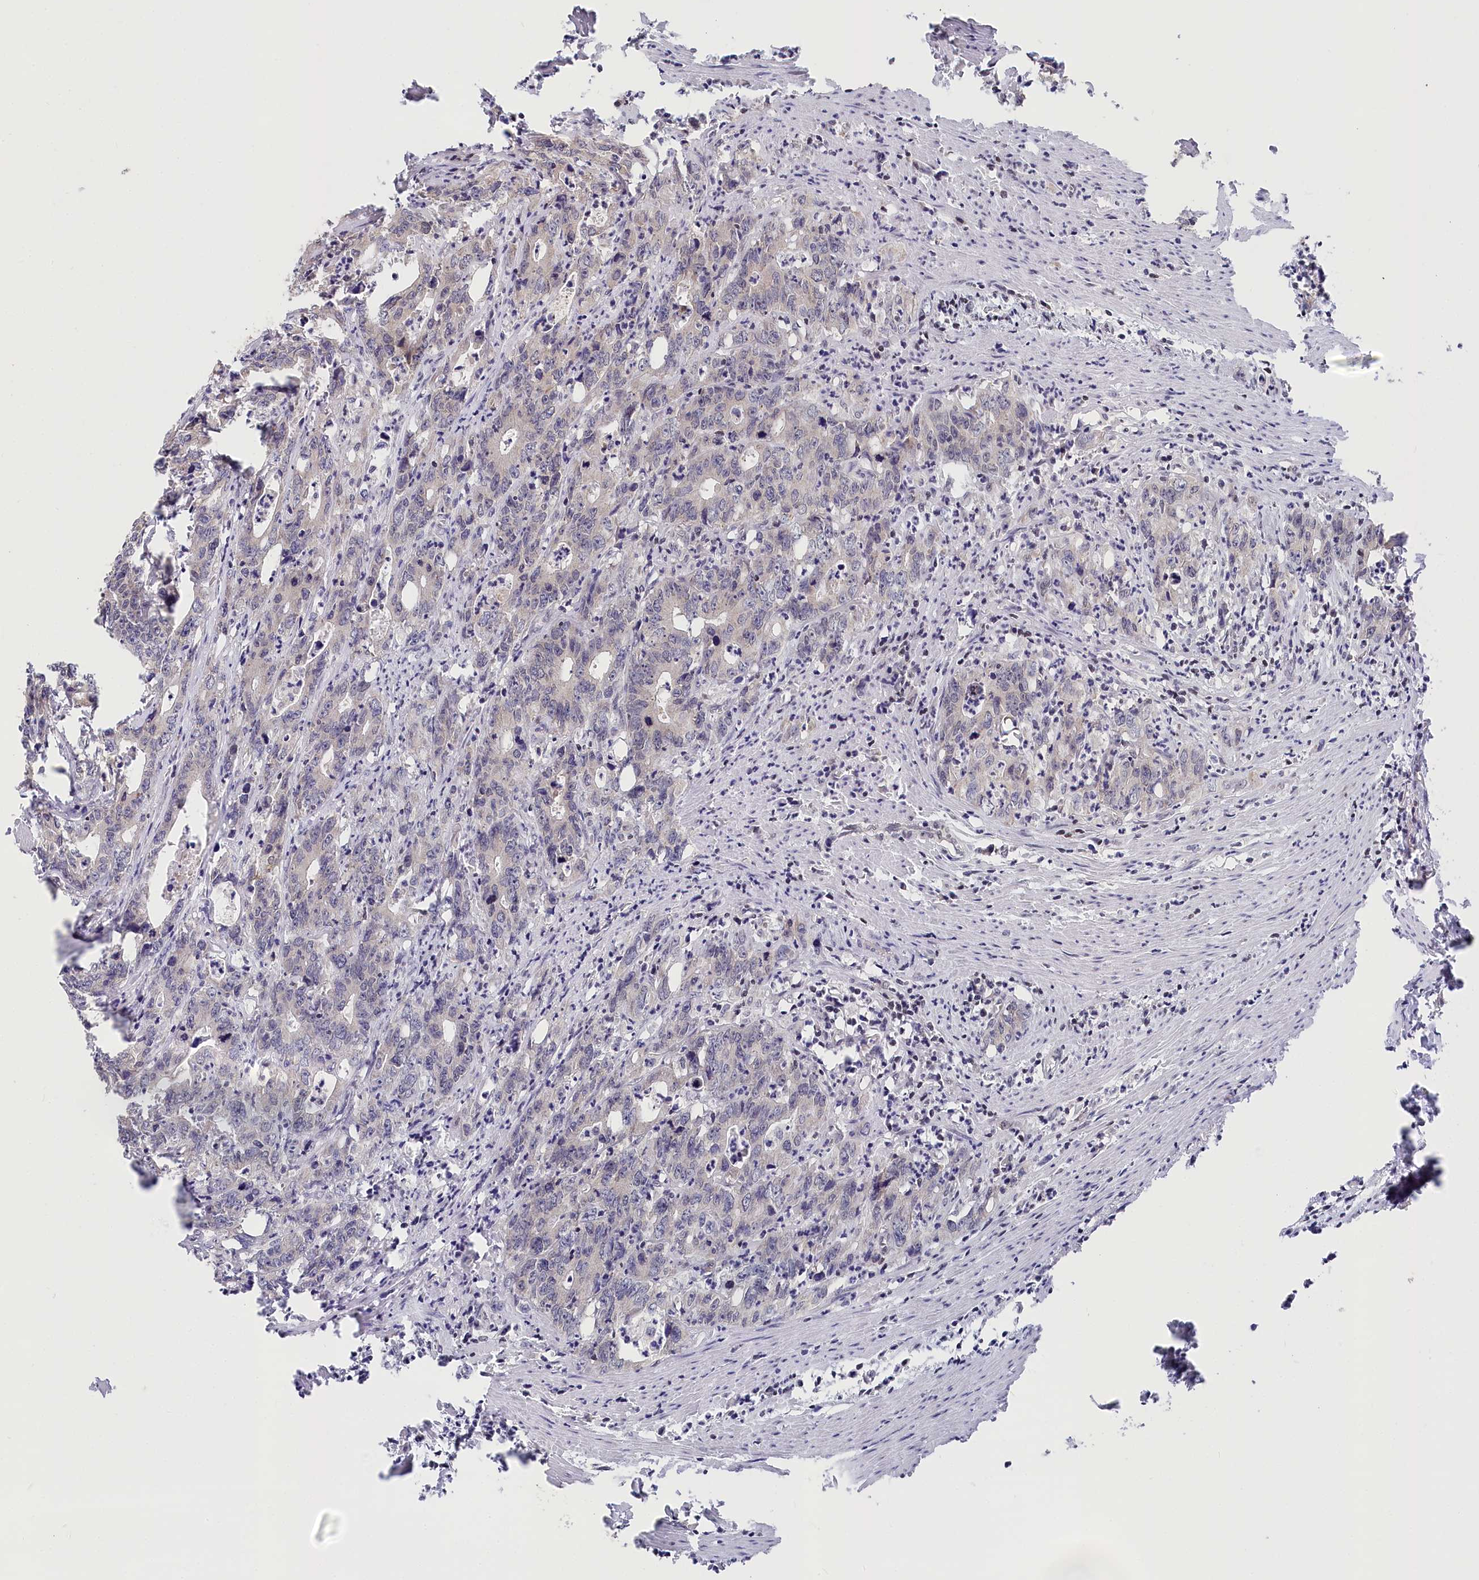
{"staining": {"intensity": "negative", "quantity": "none", "location": "none"}, "tissue": "colorectal cancer", "cell_type": "Tumor cells", "image_type": "cancer", "snomed": [{"axis": "morphology", "description": "Adenocarcinoma, NOS"}, {"axis": "topography", "description": "Colon"}], "caption": "Tumor cells are negative for protein expression in human colorectal cancer (adenocarcinoma).", "gene": "CGGBP1", "patient": {"sex": "female", "age": 75}}